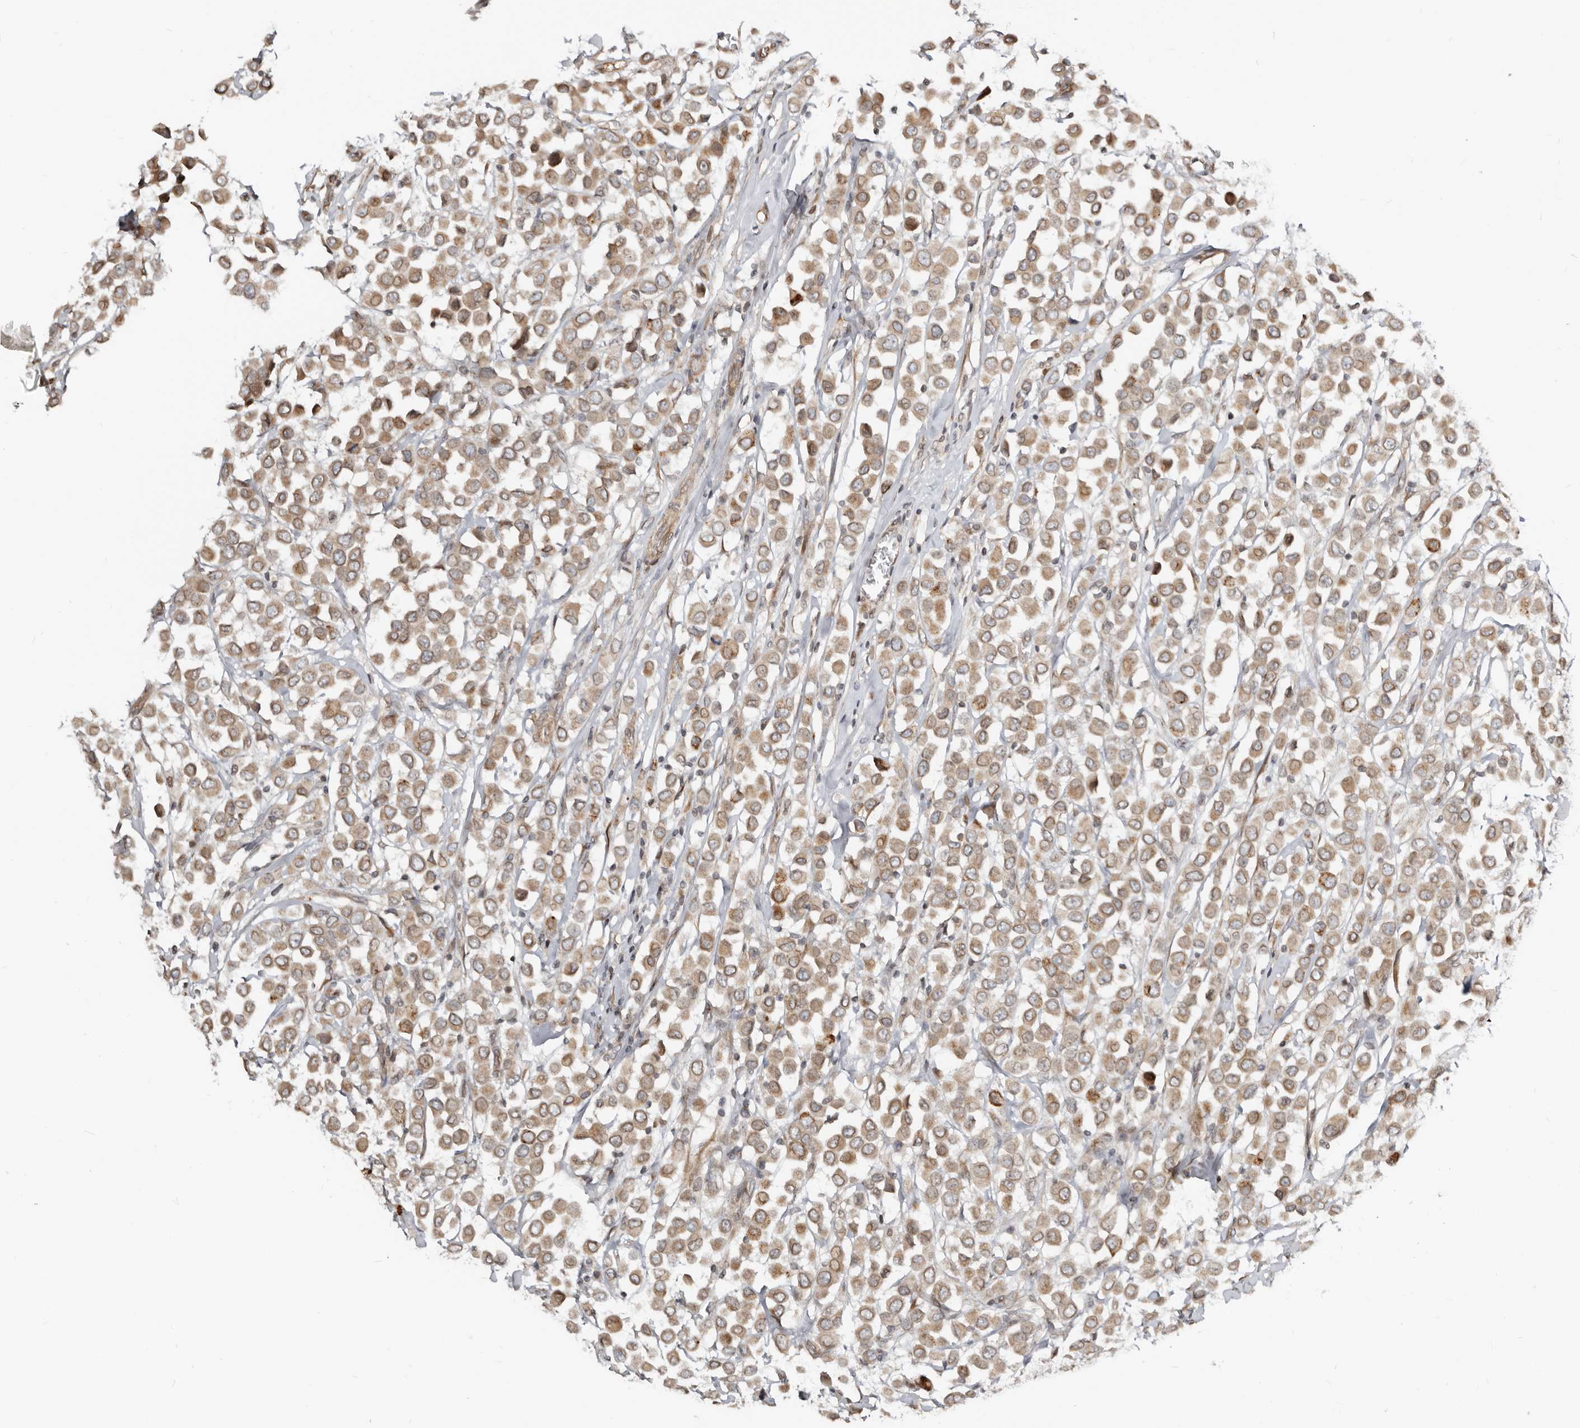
{"staining": {"intensity": "moderate", "quantity": ">75%", "location": "cytoplasmic/membranous"}, "tissue": "breast cancer", "cell_type": "Tumor cells", "image_type": "cancer", "snomed": [{"axis": "morphology", "description": "Duct carcinoma"}, {"axis": "topography", "description": "Breast"}], "caption": "The histopathology image reveals staining of breast cancer (infiltrating ductal carcinoma), revealing moderate cytoplasmic/membranous protein staining (brown color) within tumor cells.", "gene": "NUP153", "patient": {"sex": "female", "age": 61}}